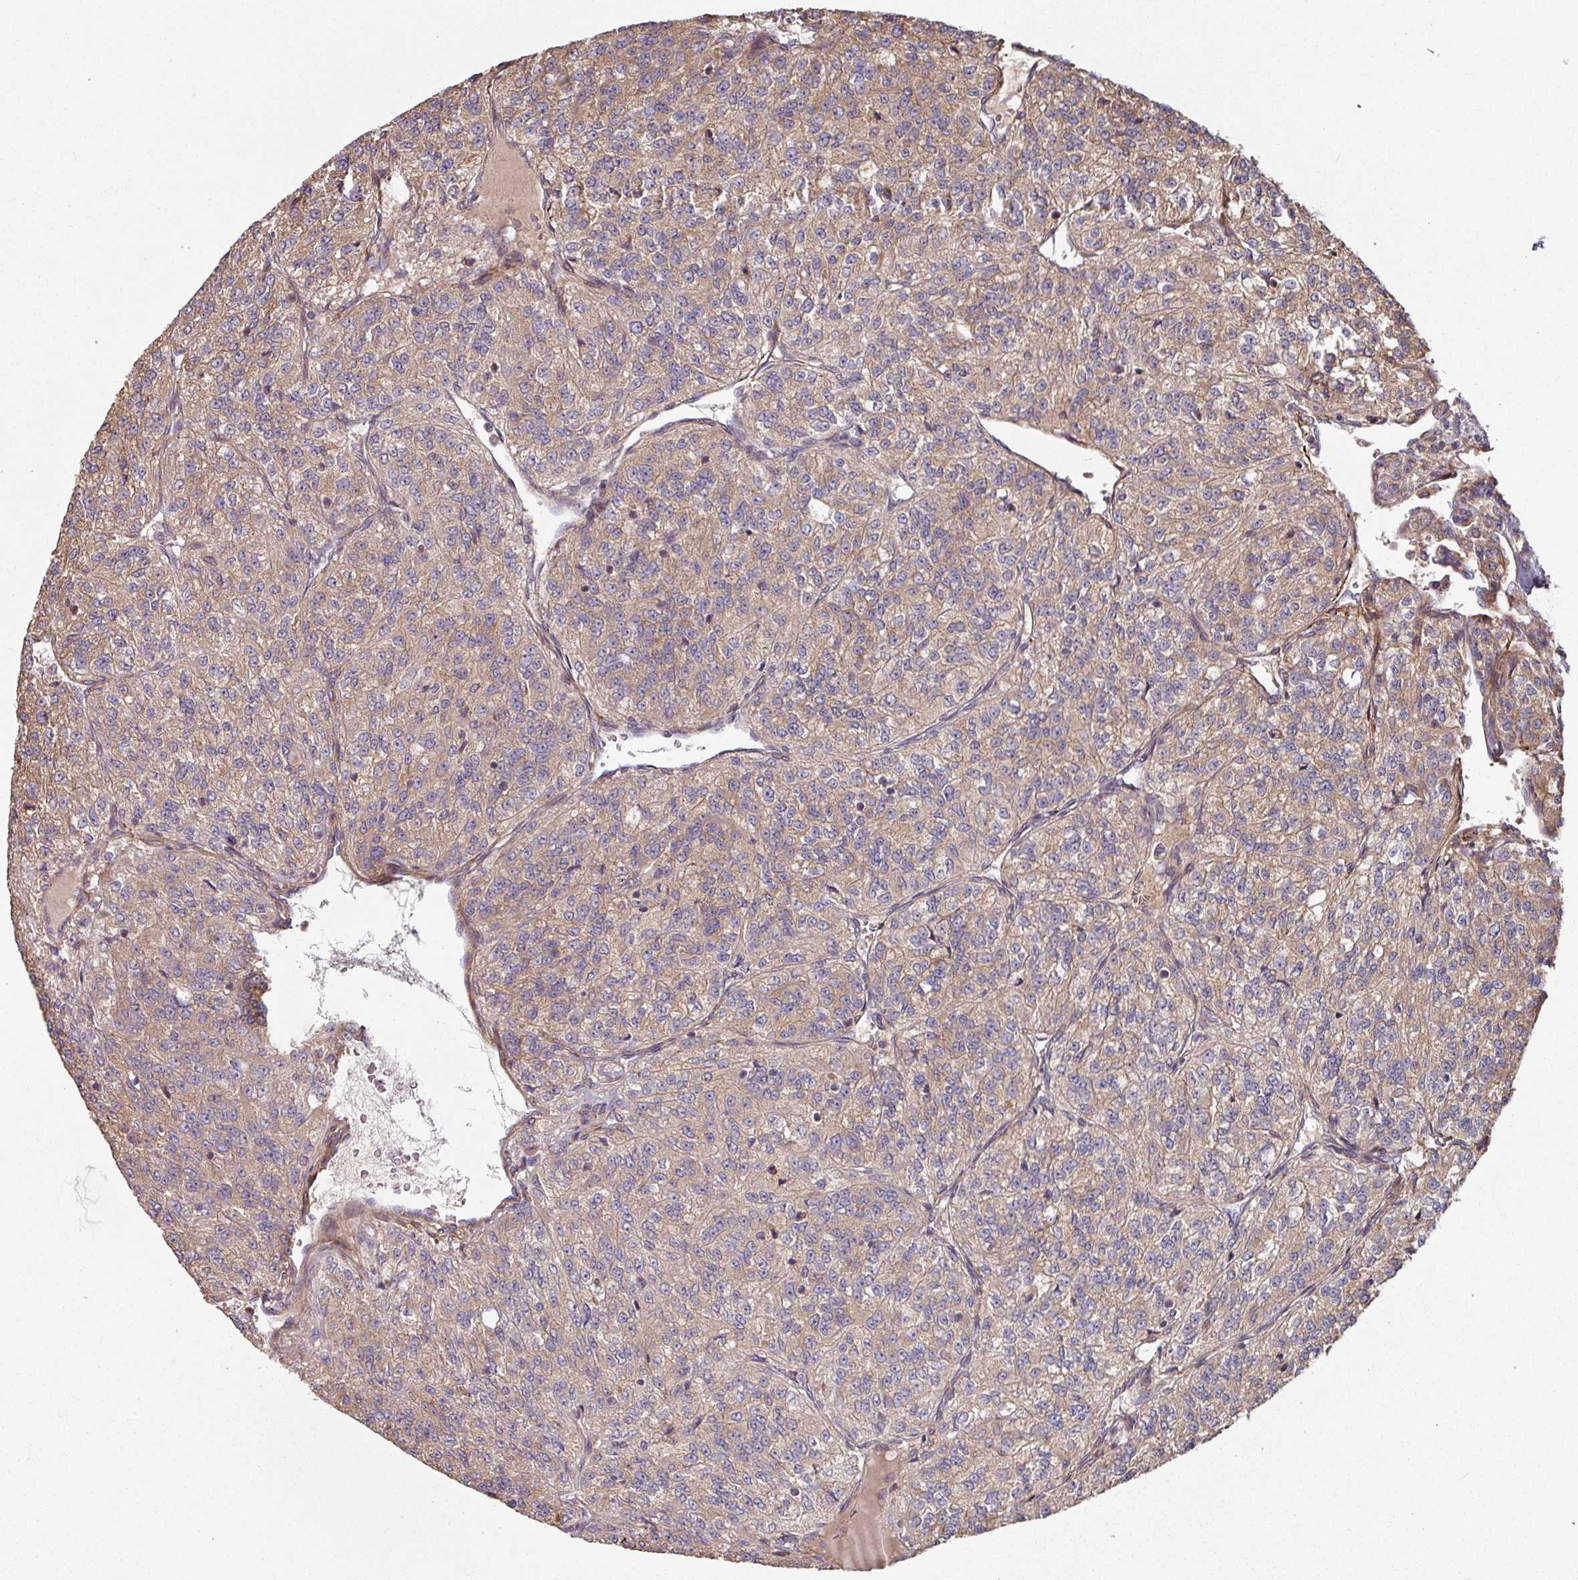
{"staining": {"intensity": "weak", "quantity": ">75%", "location": "cytoplasmic/membranous"}, "tissue": "renal cancer", "cell_type": "Tumor cells", "image_type": "cancer", "snomed": [{"axis": "morphology", "description": "Adenocarcinoma, NOS"}, {"axis": "topography", "description": "Kidney"}], "caption": "IHC (DAB) staining of human renal cancer (adenocarcinoma) exhibits weak cytoplasmic/membranous protein staining in approximately >75% of tumor cells.", "gene": "SIK1", "patient": {"sex": "female", "age": 63}}